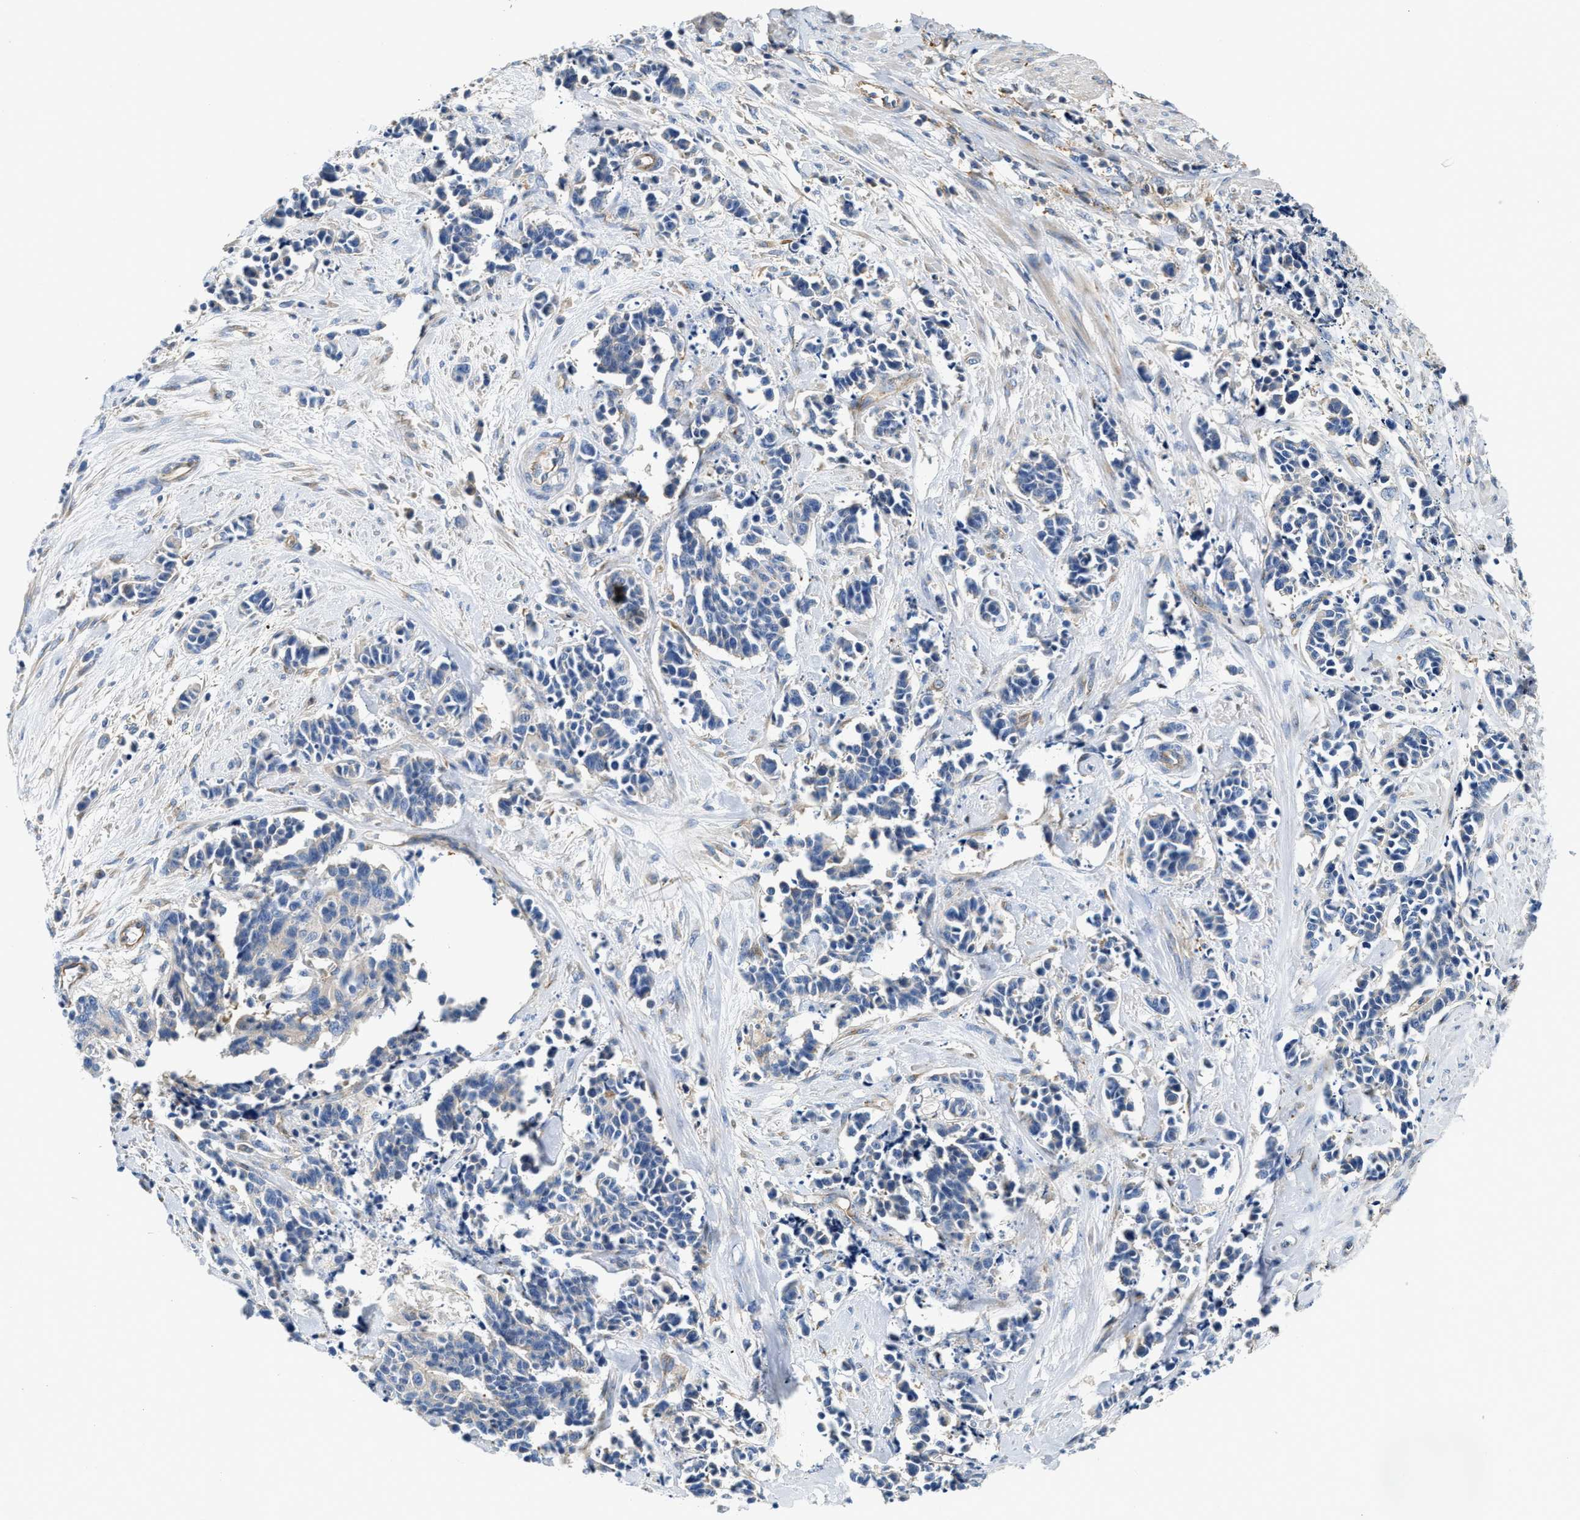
{"staining": {"intensity": "negative", "quantity": "none", "location": "none"}, "tissue": "cervical cancer", "cell_type": "Tumor cells", "image_type": "cancer", "snomed": [{"axis": "morphology", "description": "Squamous cell carcinoma, NOS"}, {"axis": "topography", "description": "Cervix"}], "caption": "Immunohistochemistry (IHC) micrograph of cervical squamous cell carcinoma stained for a protein (brown), which reveals no expression in tumor cells.", "gene": "NSUN7", "patient": {"sex": "female", "age": 35}}